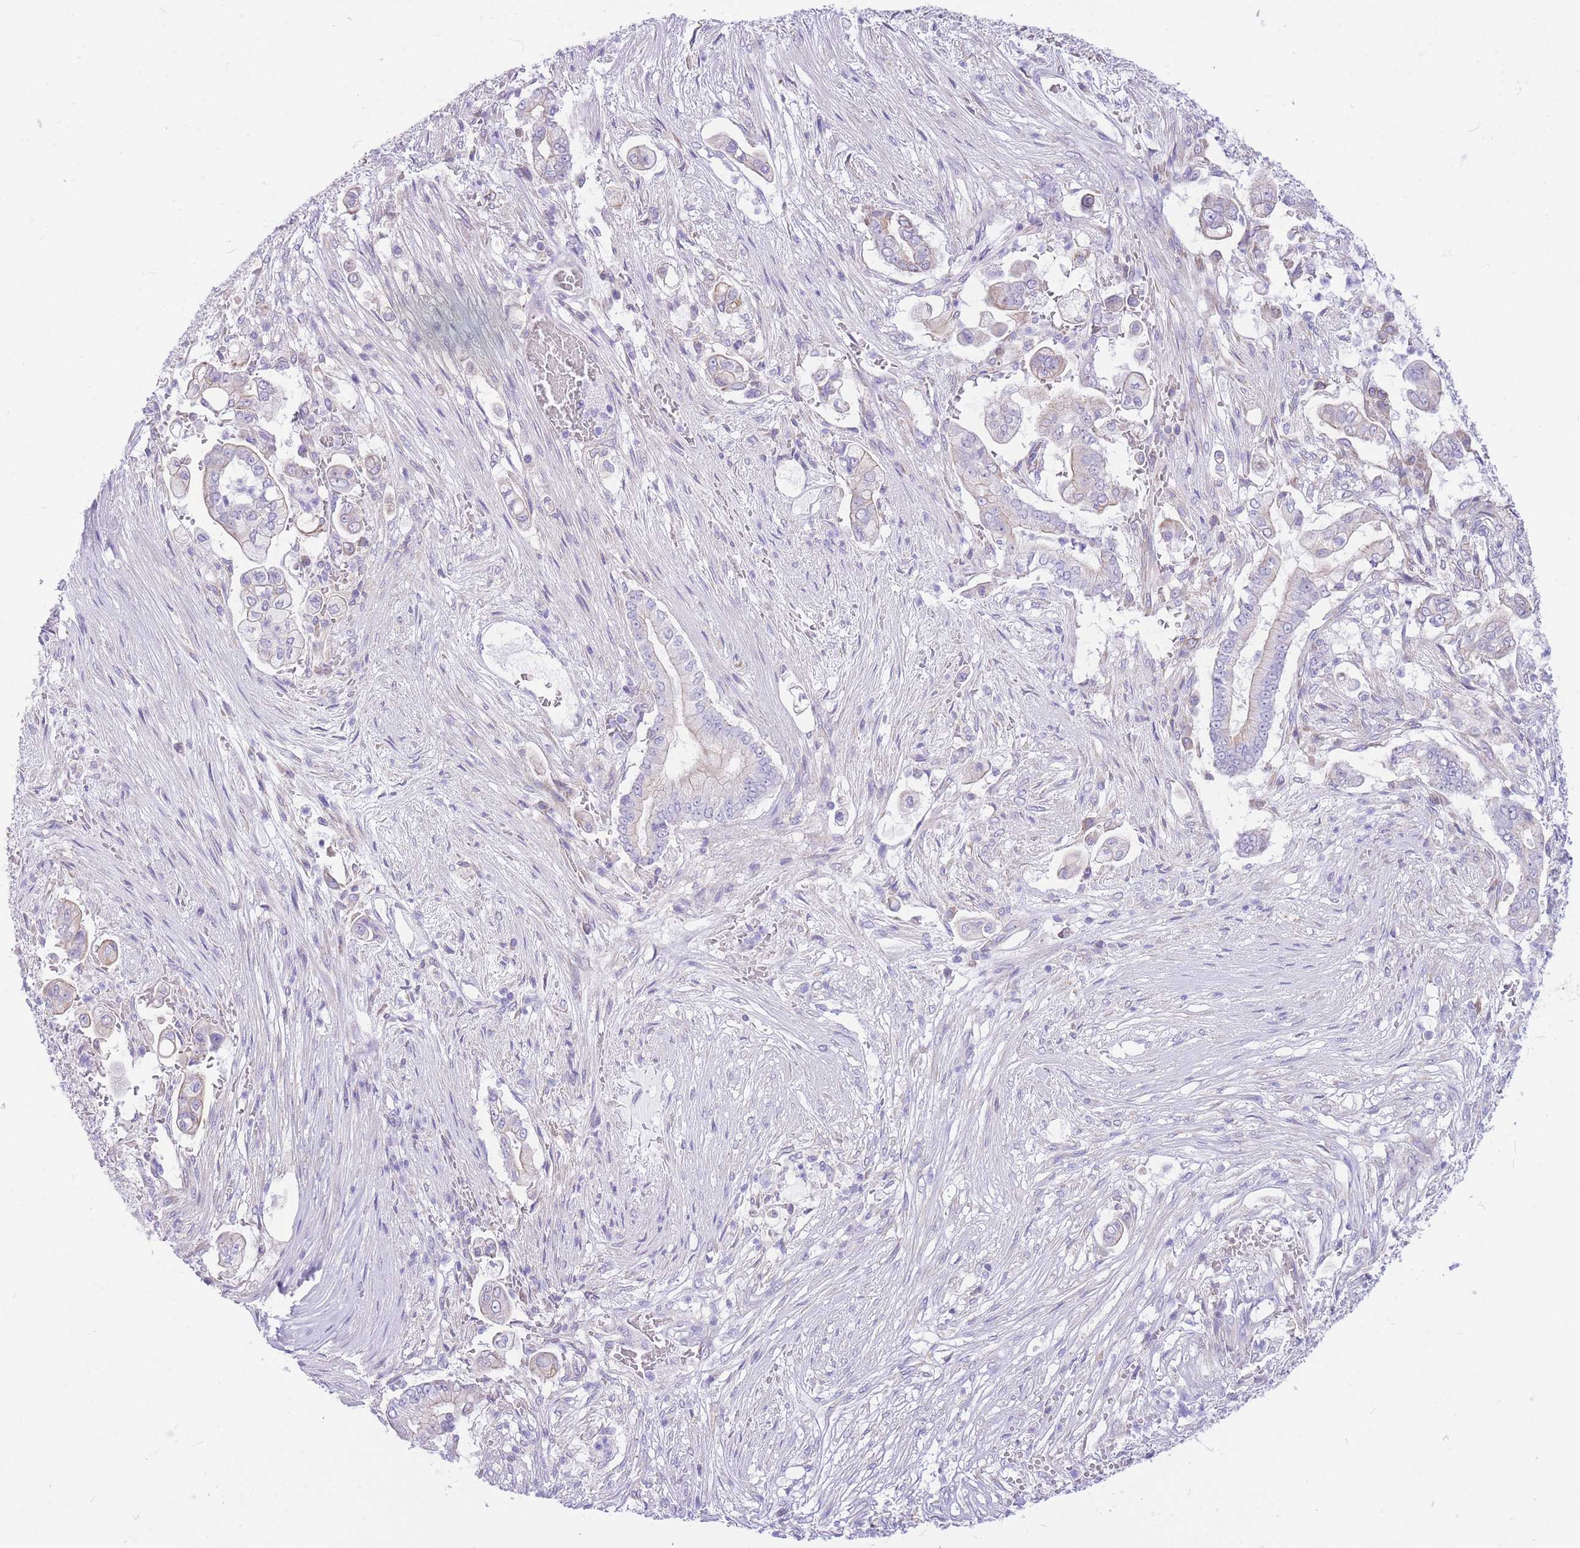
{"staining": {"intensity": "weak", "quantity": "<25%", "location": "cytoplasmic/membranous"}, "tissue": "pancreatic cancer", "cell_type": "Tumor cells", "image_type": "cancer", "snomed": [{"axis": "morphology", "description": "Adenocarcinoma, NOS"}, {"axis": "topography", "description": "Pancreas"}], "caption": "Photomicrograph shows no significant protein positivity in tumor cells of adenocarcinoma (pancreatic).", "gene": "ZNF311", "patient": {"sex": "female", "age": 69}}